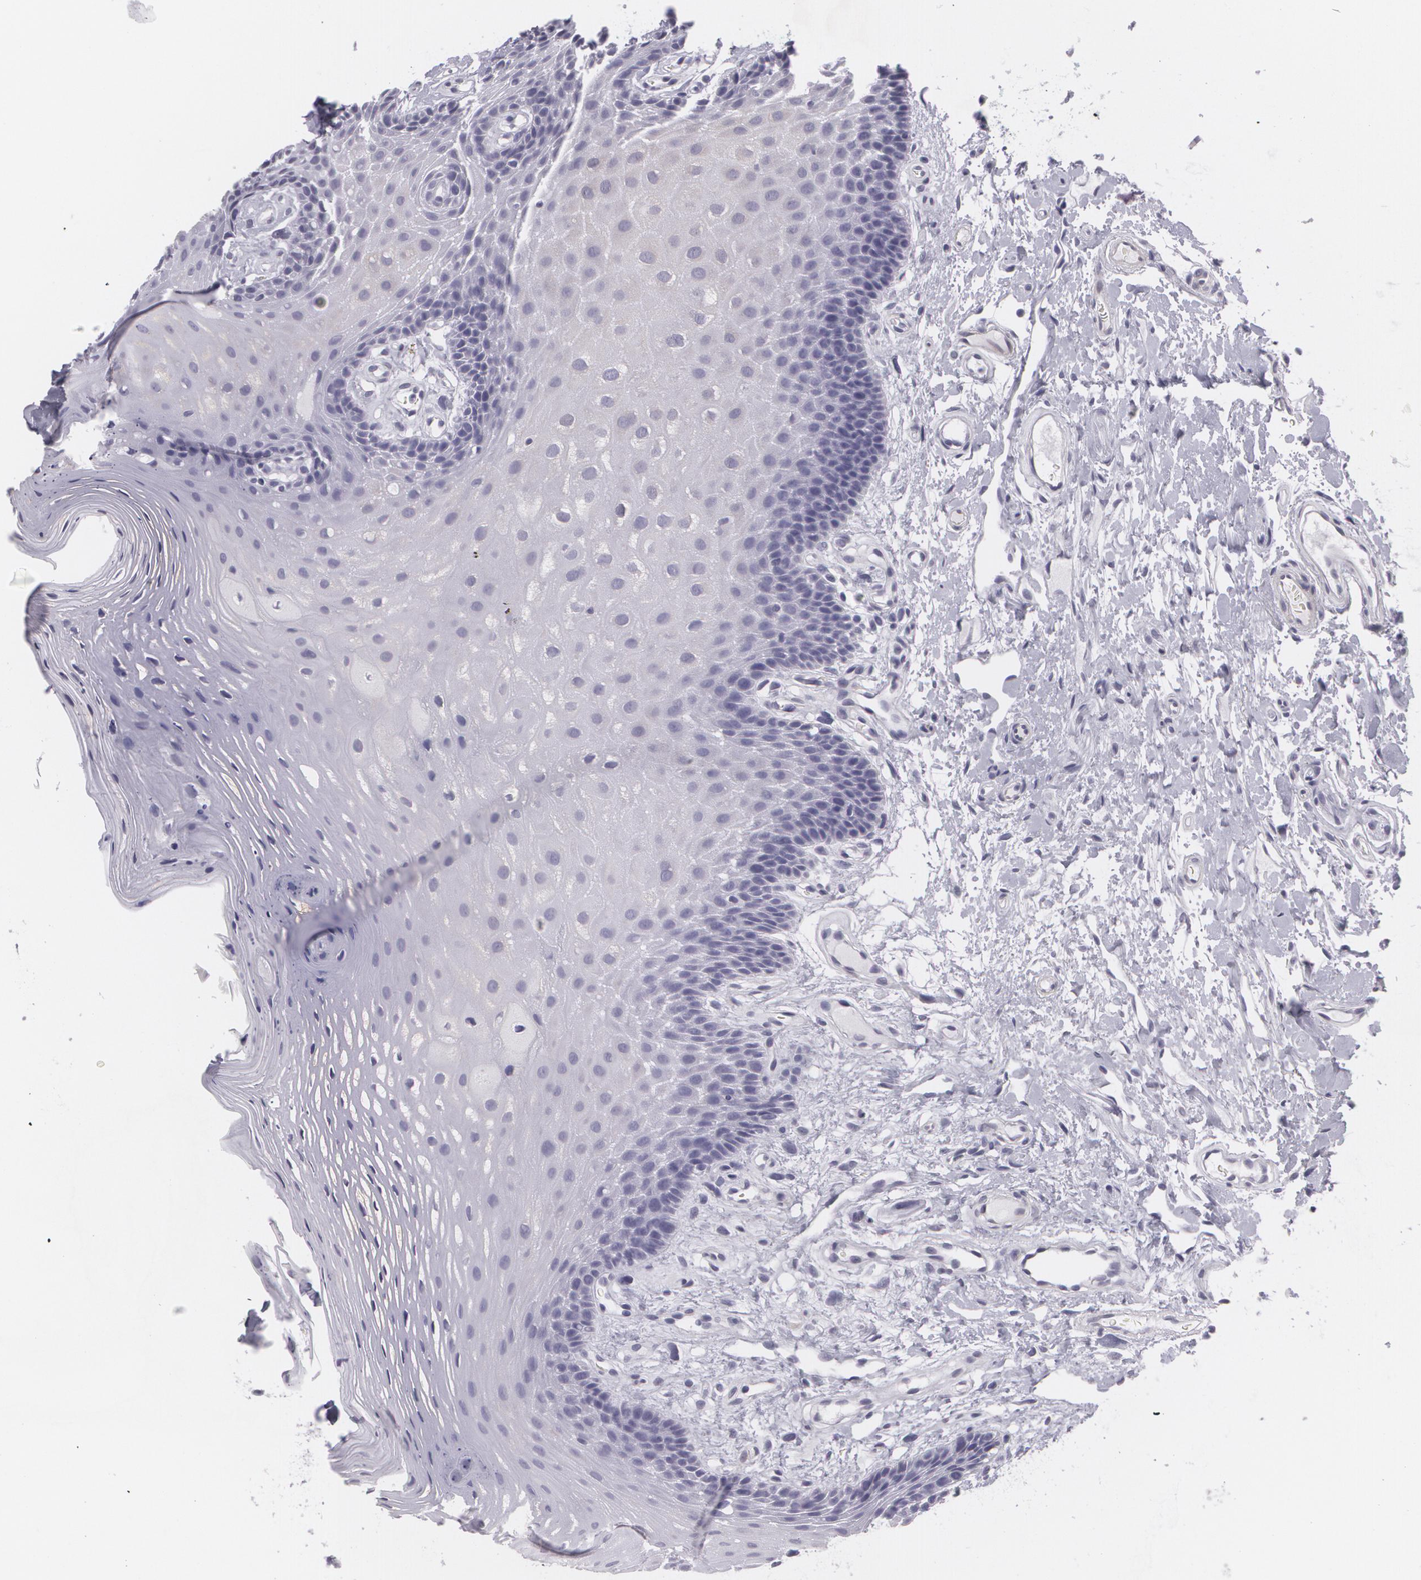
{"staining": {"intensity": "negative", "quantity": "none", "location": "none"}, "tissue": "oral mucosa", "cell_type": "Squamous epithelial cells", "image_type": "normal", "snomed": [{"axis": "morphology", "description": "Normal tissue, NOS"}, {"axis": "topography", "description": "Oral tissue"}], "caption": "An image of oral mucosa stained for a protein exhibits no brown staining in squamous epithelial cells. (Immunohistochemistry, brightfield microscopy, high magnification).", "gene": "MAP2", "patient": {"sex": "male", "age": 62}}